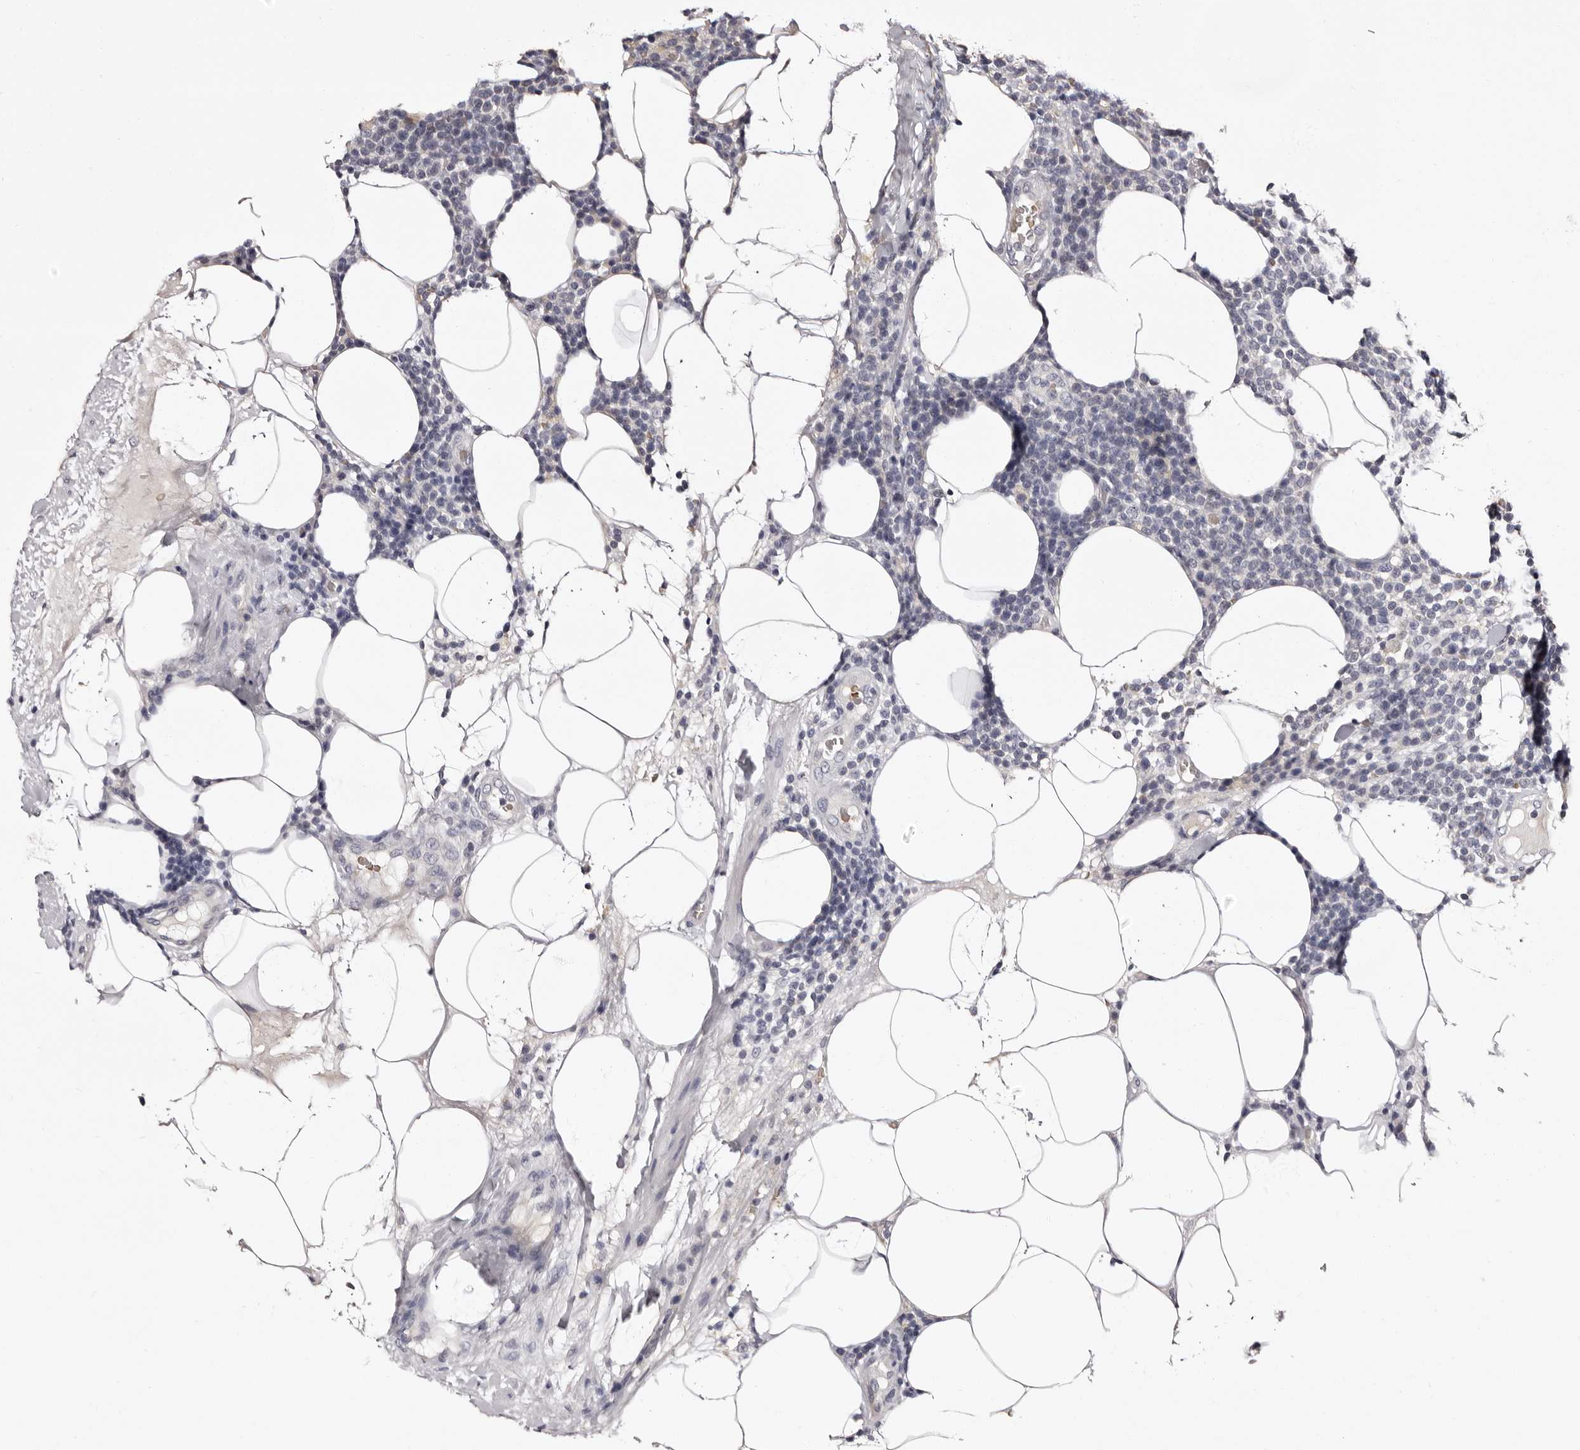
{"staining": {"intensity": "negative", "quantity": "none", "location": "none"}, "tissue": "lymphoma", "cell_type": "Tumor cells", "image_type": "cancer", "snomed": [{"axis": "morphology", "description": "Malignant lymphoma, non-Hodgkin's type, High grade"}, {"axis": "topography", "description": "Lymph node"}], "caption": "Histopathology image shows no protein staining in tumor cells of lymphoma tissue.", "gene": "BPGM", "patient": {"sex": "male", "age": 61}}